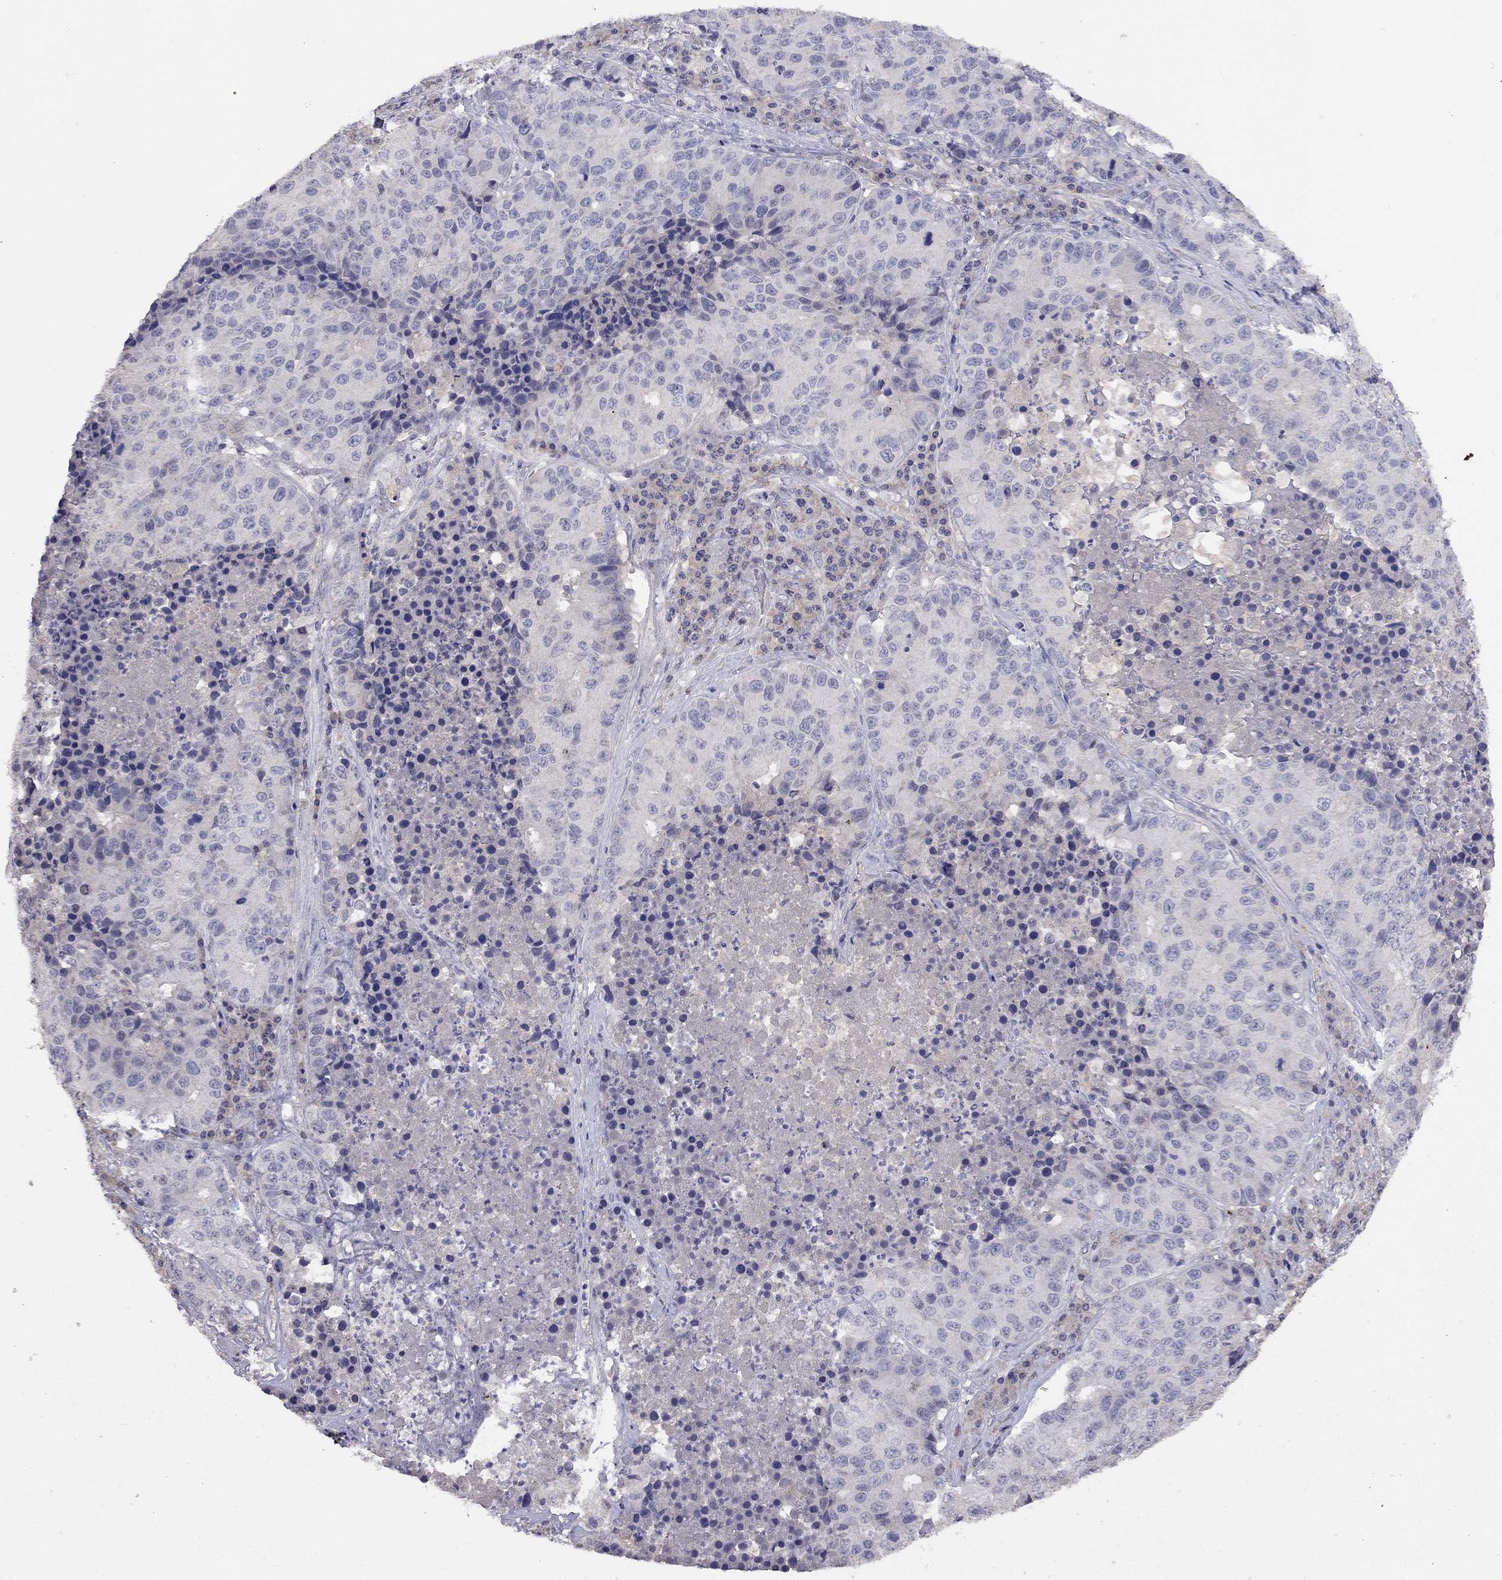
{"staining": {"intensity": "negative", "quantity": "none", "location": "none"}, "tissue": "stomach cancer", "cell_type": "Tumor cells", "image_type": "cancer", "snomed": [{"axis": "morphology", "description": "Adenocarcinoma, NOS"}, {"axis": "topography", "description": "Stomach"}], "caption": "Immunohistochemistry of stomach adenocarcinoma demonstrates no expression in tumor cells. (DAB (3,3'-diaminobenzidine) immunohistochemistry, high magnification).", "gene": "RTP5", "patient": {"sex": "male", "age": 71}}